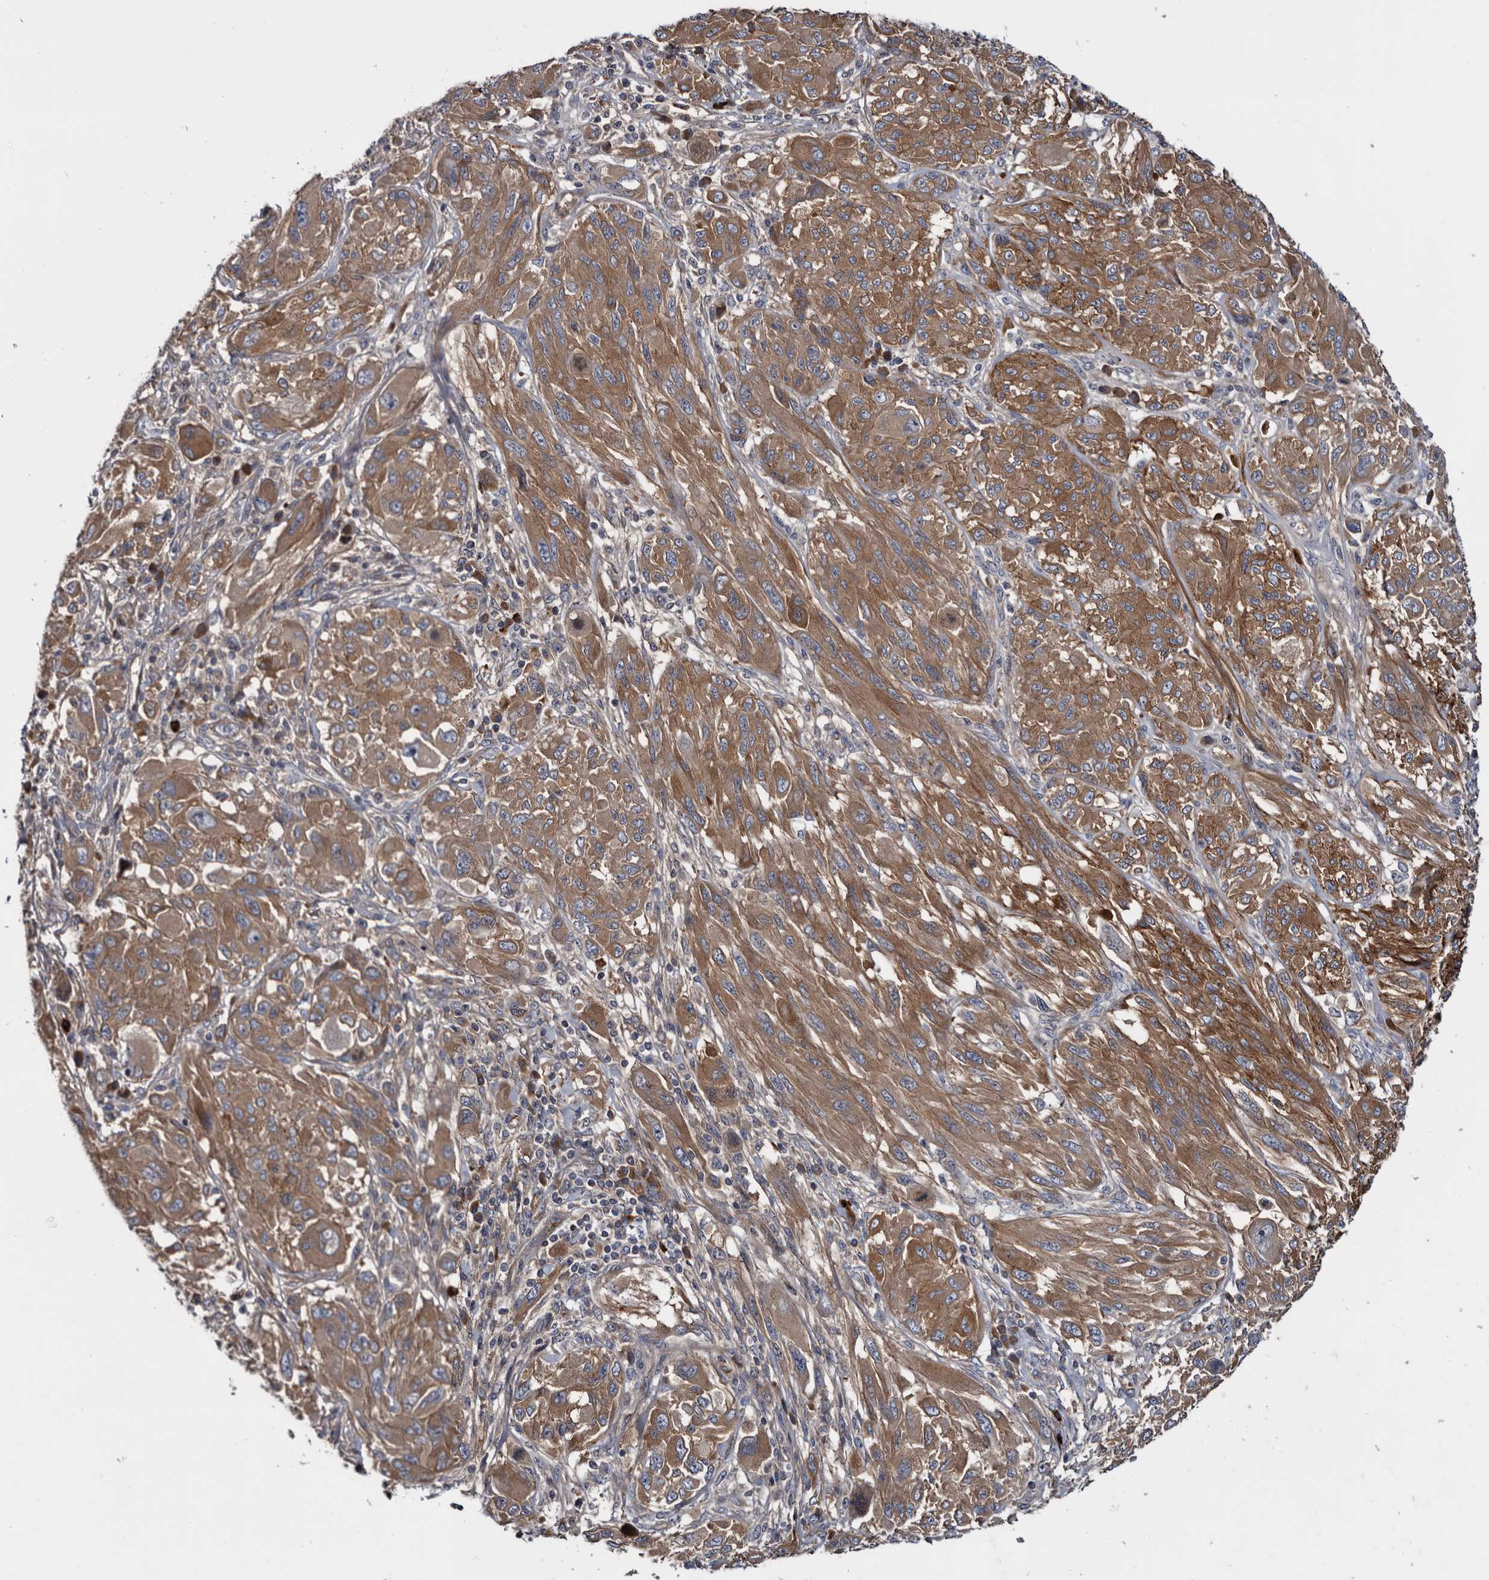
{"staining": {"intensity": "moderate", "quantity": ">75%", "location": "cytoplasmic/membranous"}, "tissue": "melanoma", "cell_type": "Tumor cells", "image_type": "cancer", "snomed": [{"axis": "morphology", "description": "Malignant melanoma, NOS"}, {"axis": "topography", "description": "Skin"}], "caption": "A high-resolution micrograph shows immunohistochemistry staining of malignant melanoma, which reveals moderate cytoplasmic/membranous staining in about >75% of tumor cells.", "gene": "TSPAN17", "patient": {"sex": "female", "age": 91}}